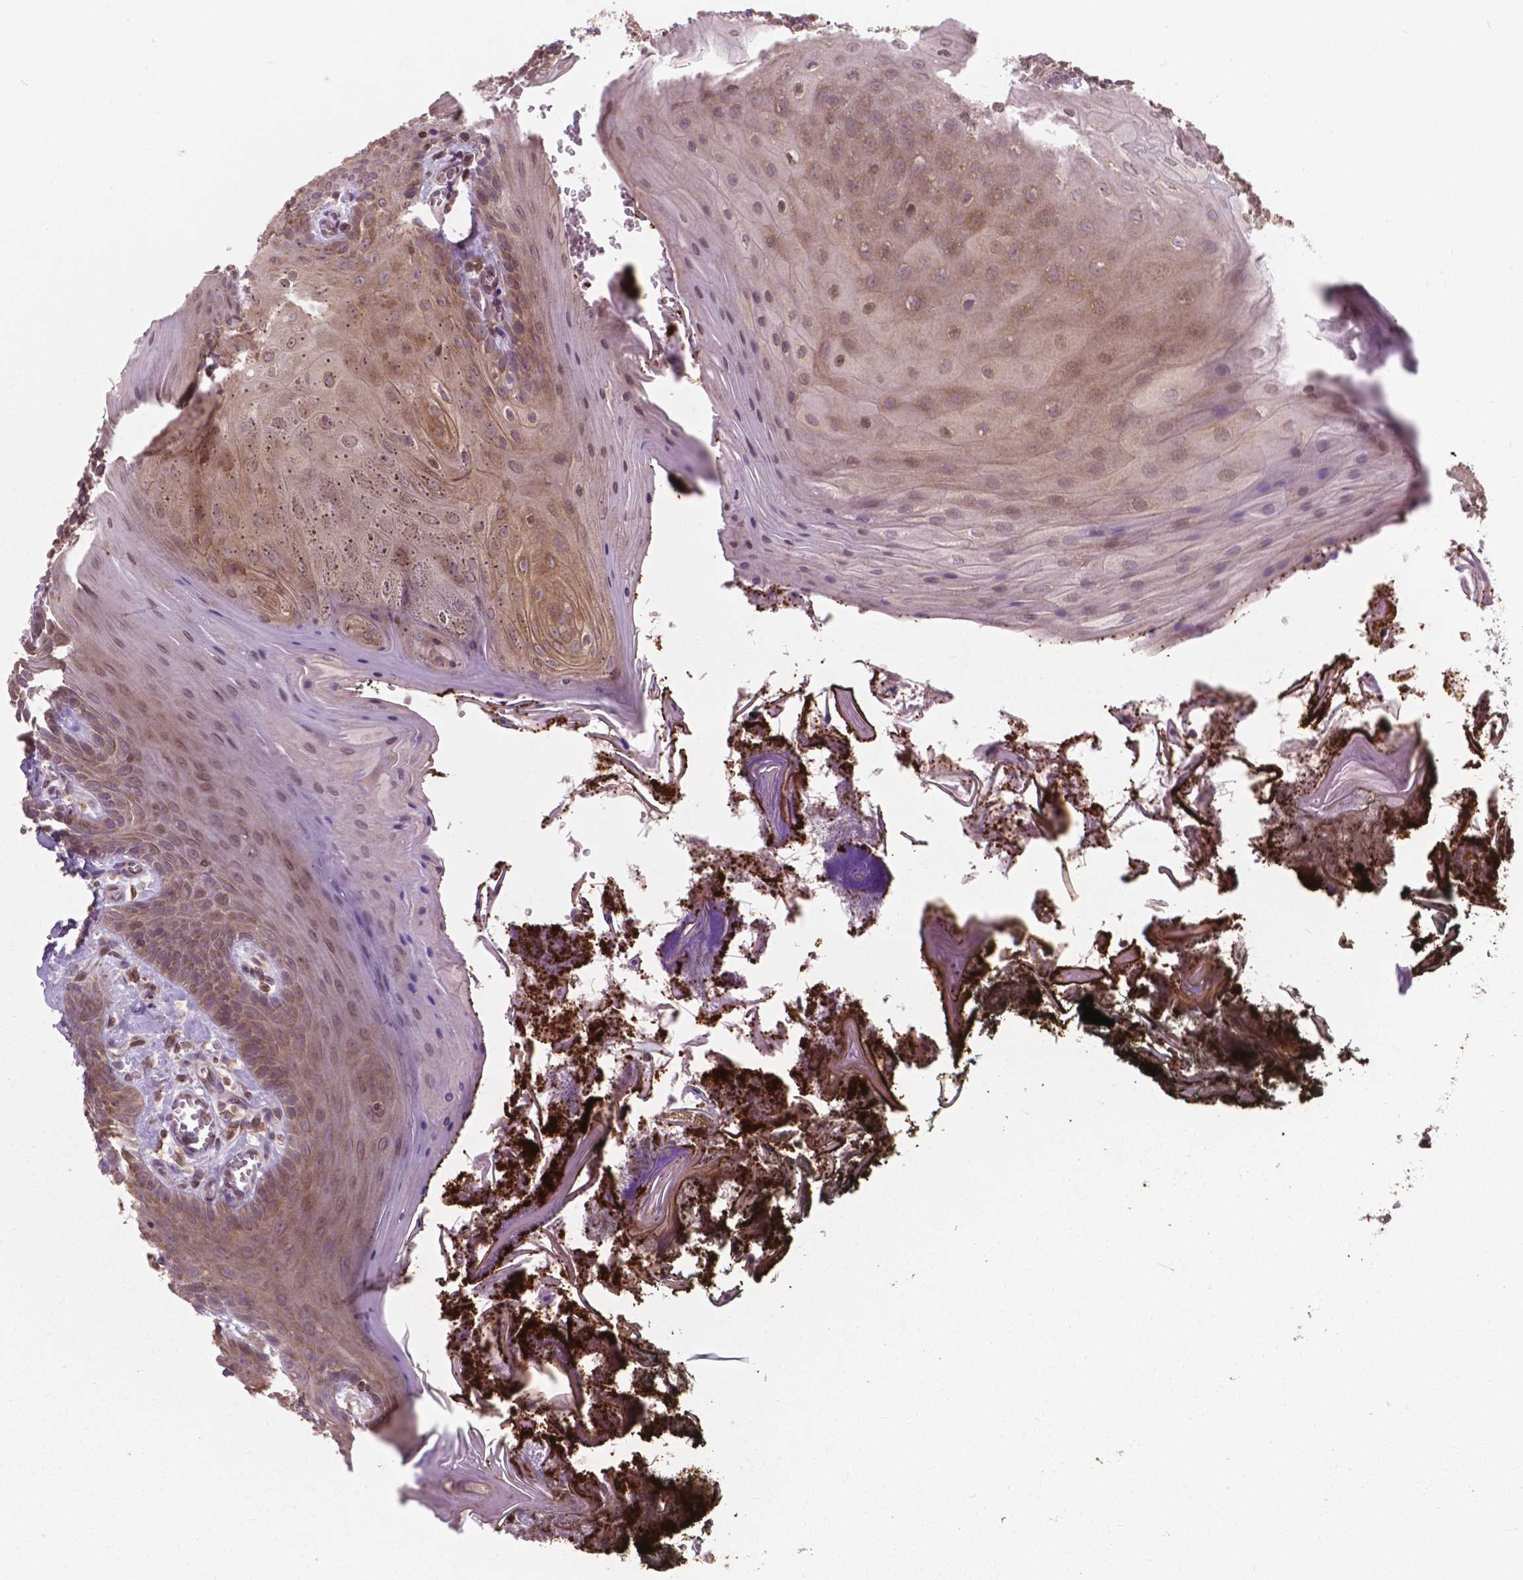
{"staining": {"intensity": "weak", "quantity": "25%-75%", "location": "cytoplasmic/membranous,nuclear"}, "tissue": "oral mucosa", "cell_type": "Squamous epithelial cells", "image_type": "normal", "snomed": [{"axis": "morphology", "description": "Normal tissue, NOS"}, {"axis": "topography", "description": "Oral tissue"}], "caption": "This photomicrograph shows normal oral mucosa stained with IHC to label a protein in brown. The cytoplasmic/membranous,nuclear of squamous epithelial cells show weak positivity for the protein. Nuclei are counter-stained blue.", "gene": "MRPL33", "patient": {"sex": "male", "age": 9}}